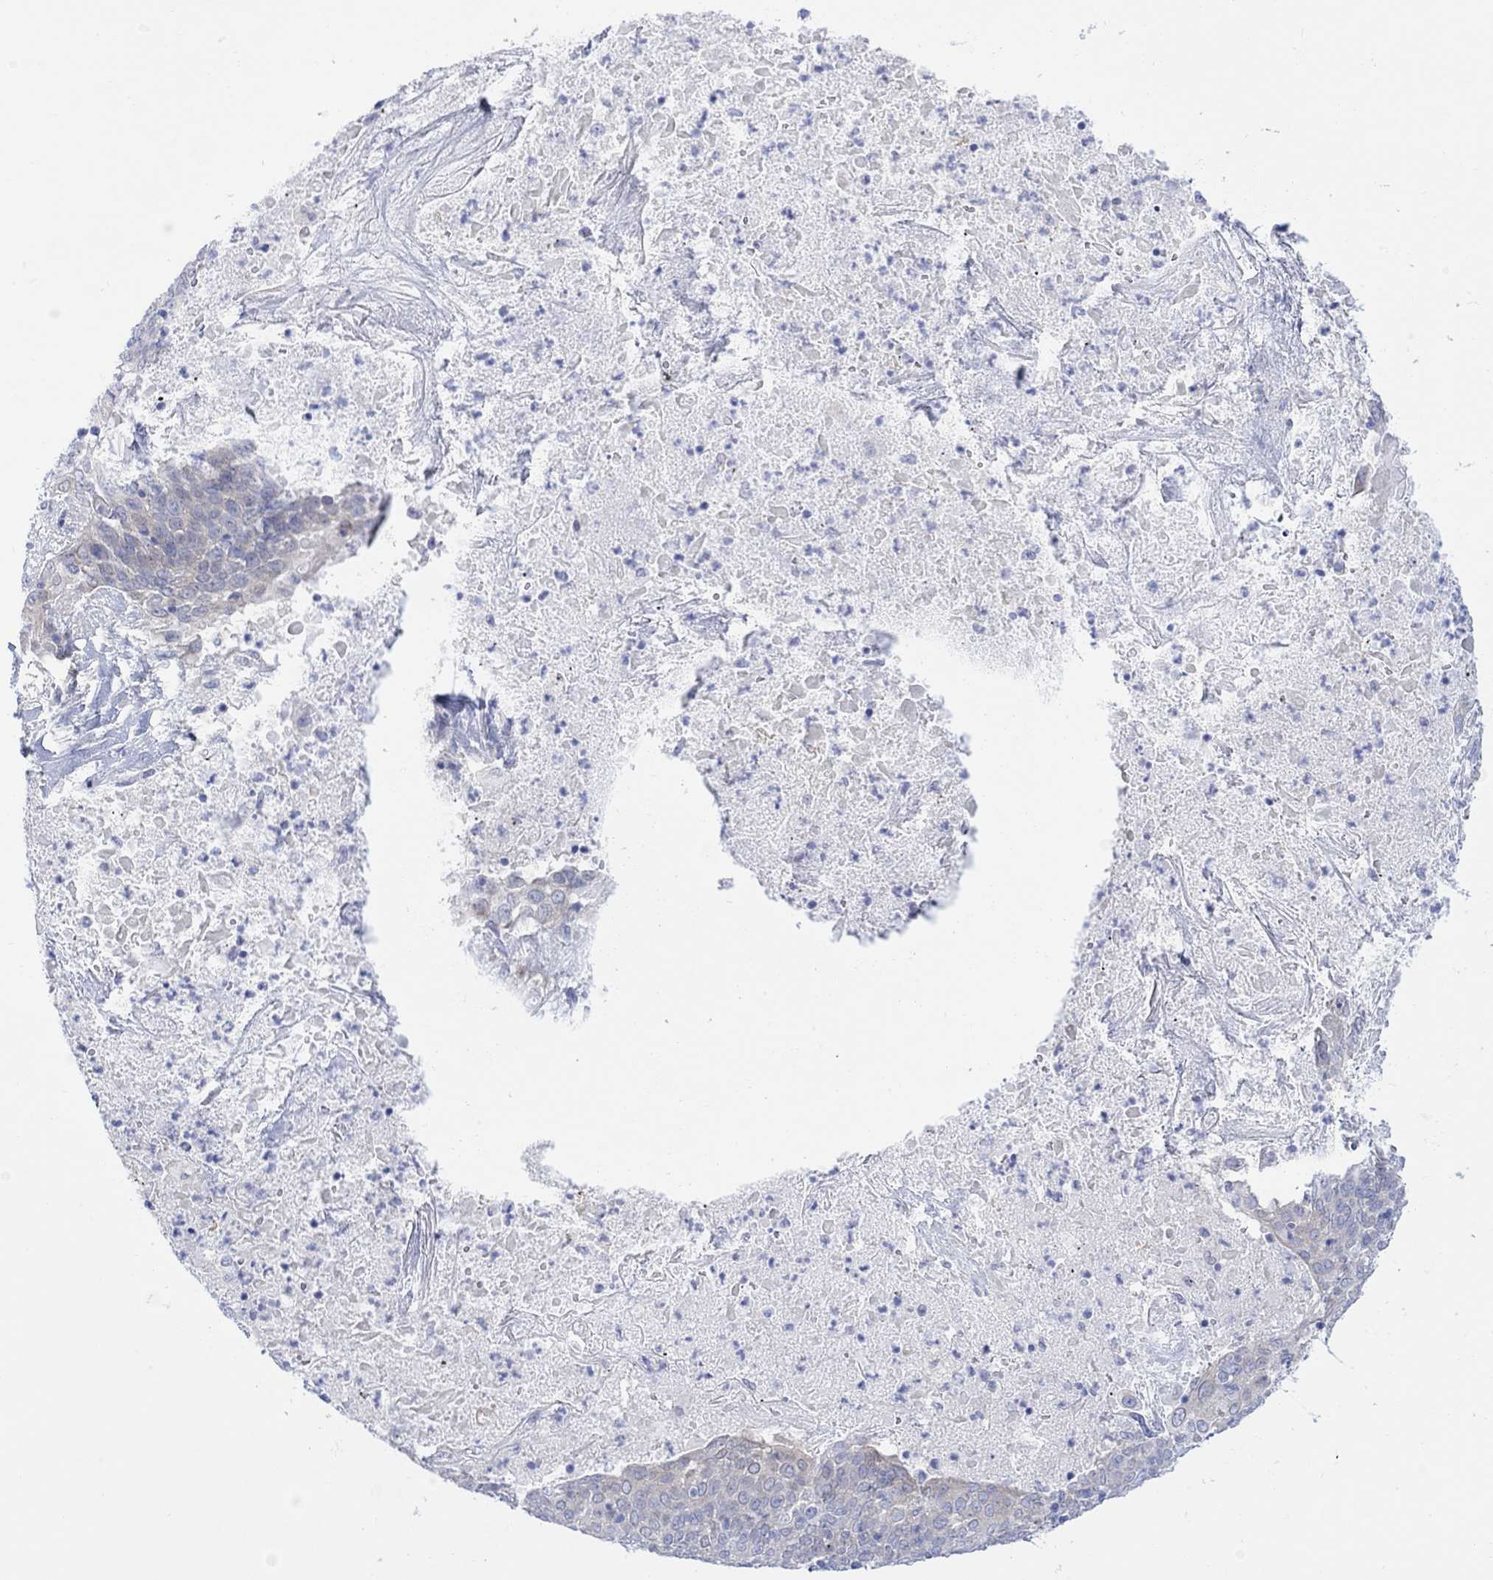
{"staining": {"intensity": "negative", "quantity": "none", "location": "none"}, "tissue": "lung cancer", "cell_type": "Tumor cells", "image_type": "cancer", "snomed": [{"axis": "morphology", "description": "Squamous cell carcinoma, NOS"}, {"axis": "topography", "description": "Lung"}], "caption": "Immunohistochemistry of human squamous cell carcinoma (lung) demonstrates no expression in tumor cells. (IHC, brightfield microscopy, high magnification).", "gene": "TLDC2", "patient": {"sex": "male", "age": 82}}